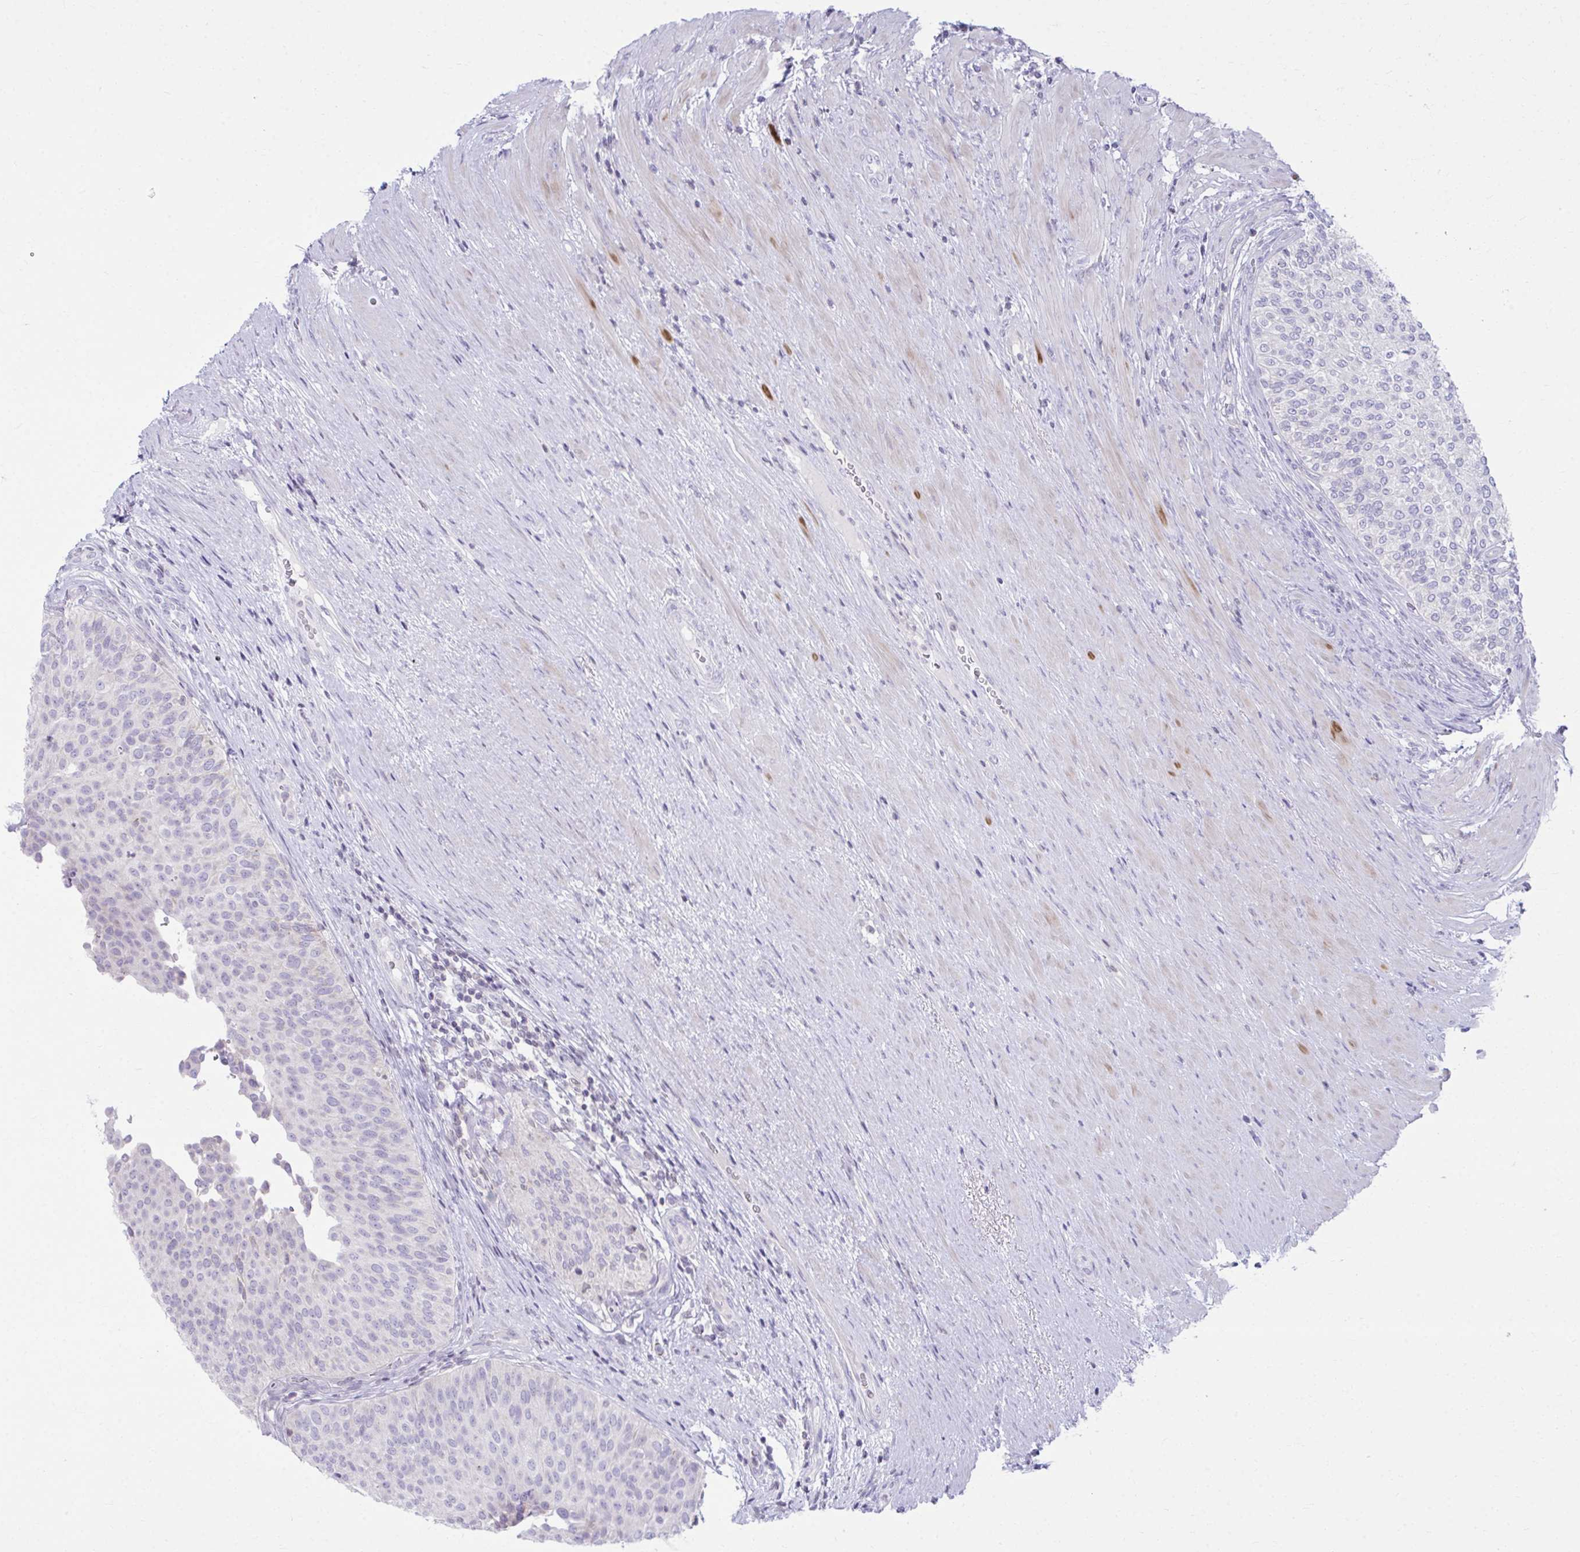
{"staining": {"intensity": "negative", "quantity": "none", "location": "none"}, "tissue": "urinary bladder", "cell_type": "Urothelial cells", "image_type": "normal", "snomed": [{"axis": "morphology", "description": "Normal tissue, NOS"}, {"axis": "topography", "description": "Urinary bladder"}, {"axis": "topography", "description": "Prostate"}], "caption": "Urinary bladder was stained to show a protein in brown. There is no significant positivity in urothelial cells. (Brightfield microscopy of DAB IHC at high magnification).", "gene": "OR7A5", "patient": {"sex": "male", "age": 77}}